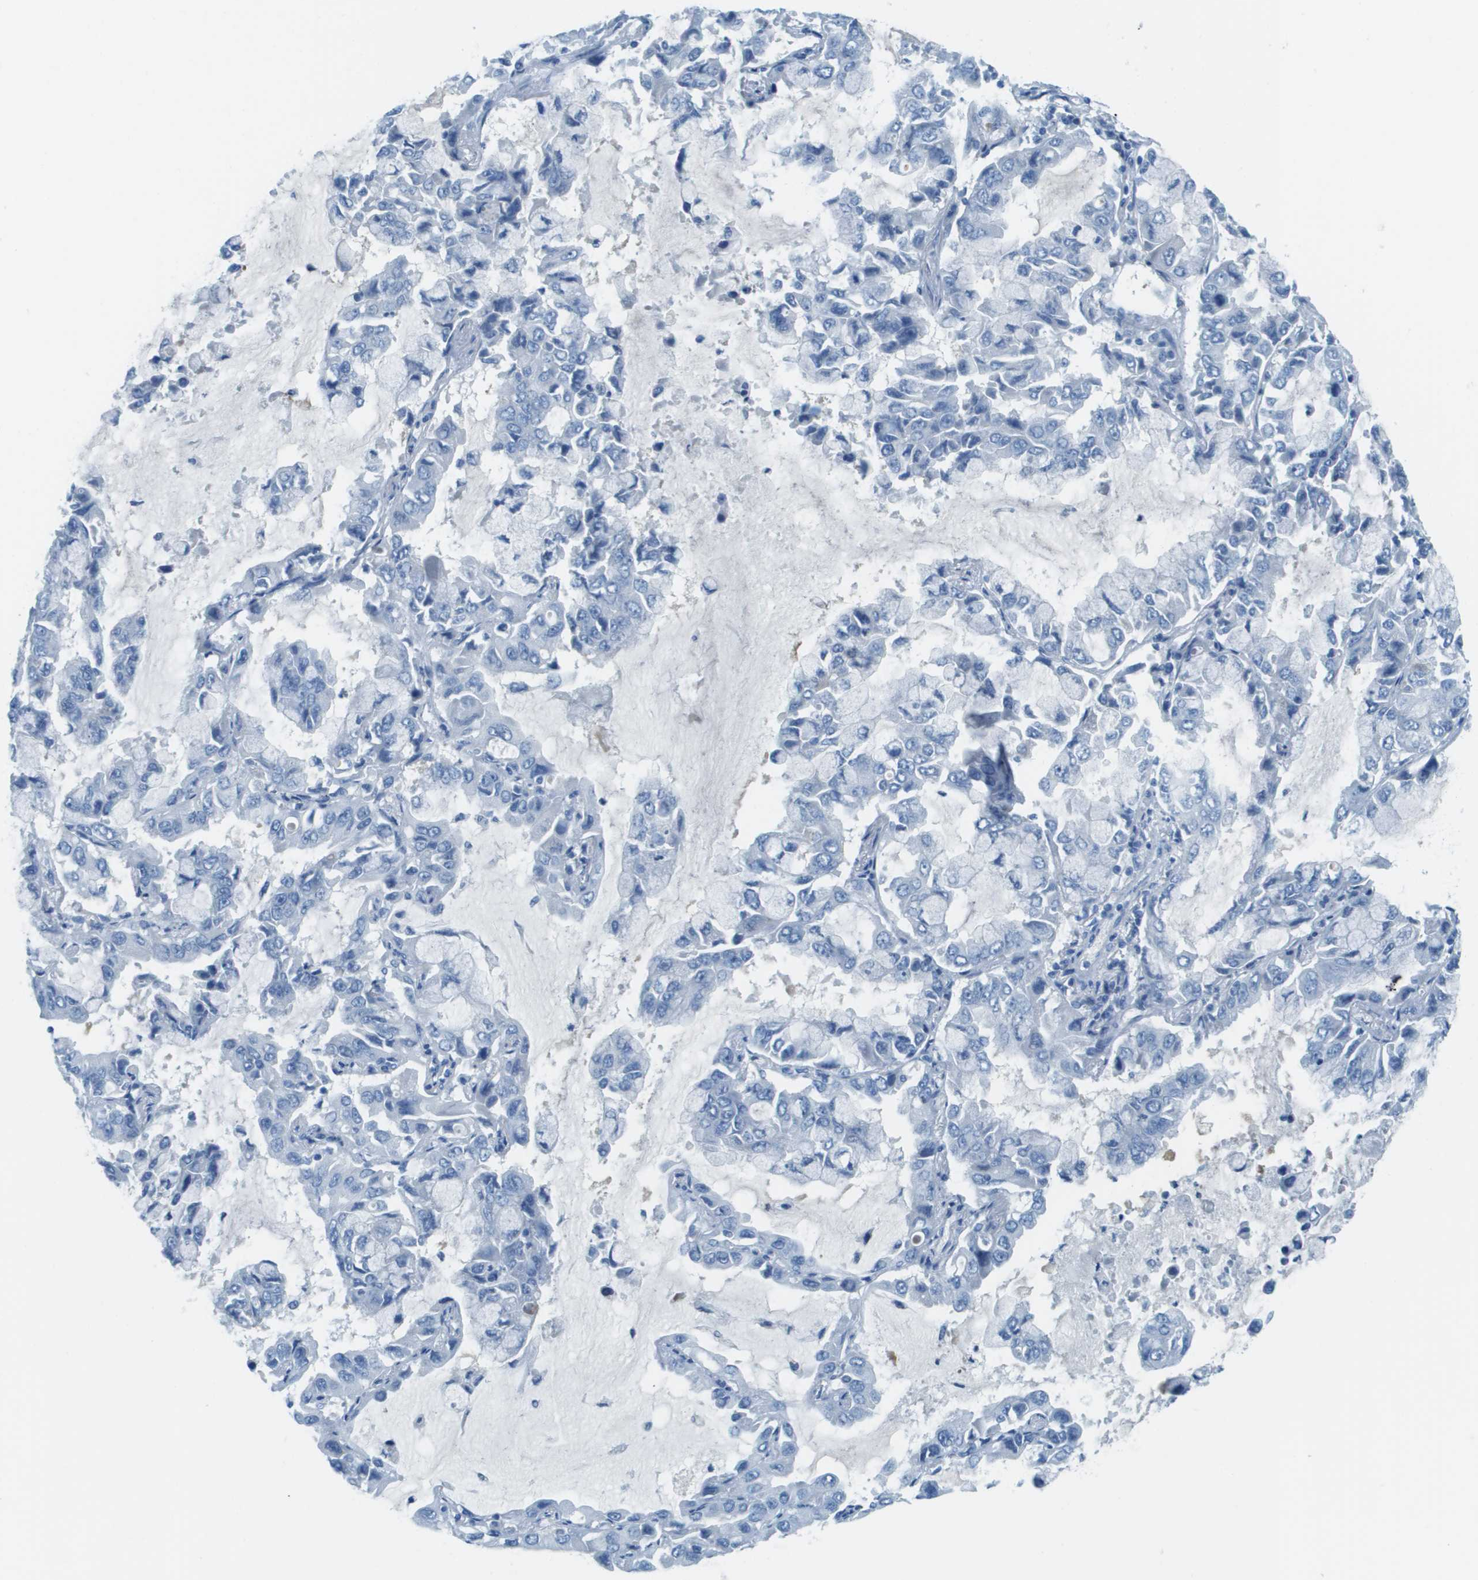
{"staining": {"intensity": "negative", "quantity": "none", "location": "none"}, "tissue": "lung cancer", "cell_type": "Tumor cells", "image_type": "cancer", "snomed": [{"axis": "morphology", "description": "Adenocarcinoma, NOS"}, {"axis": "topography", "description": "Lung"}], "caption": "DAB immunohistochemical staining of adenocarcinoma (lung) exhibits no significant expression in tumor cells.", "gene": "CDHR2", "patient": {"sex": "male", "age": 64}}